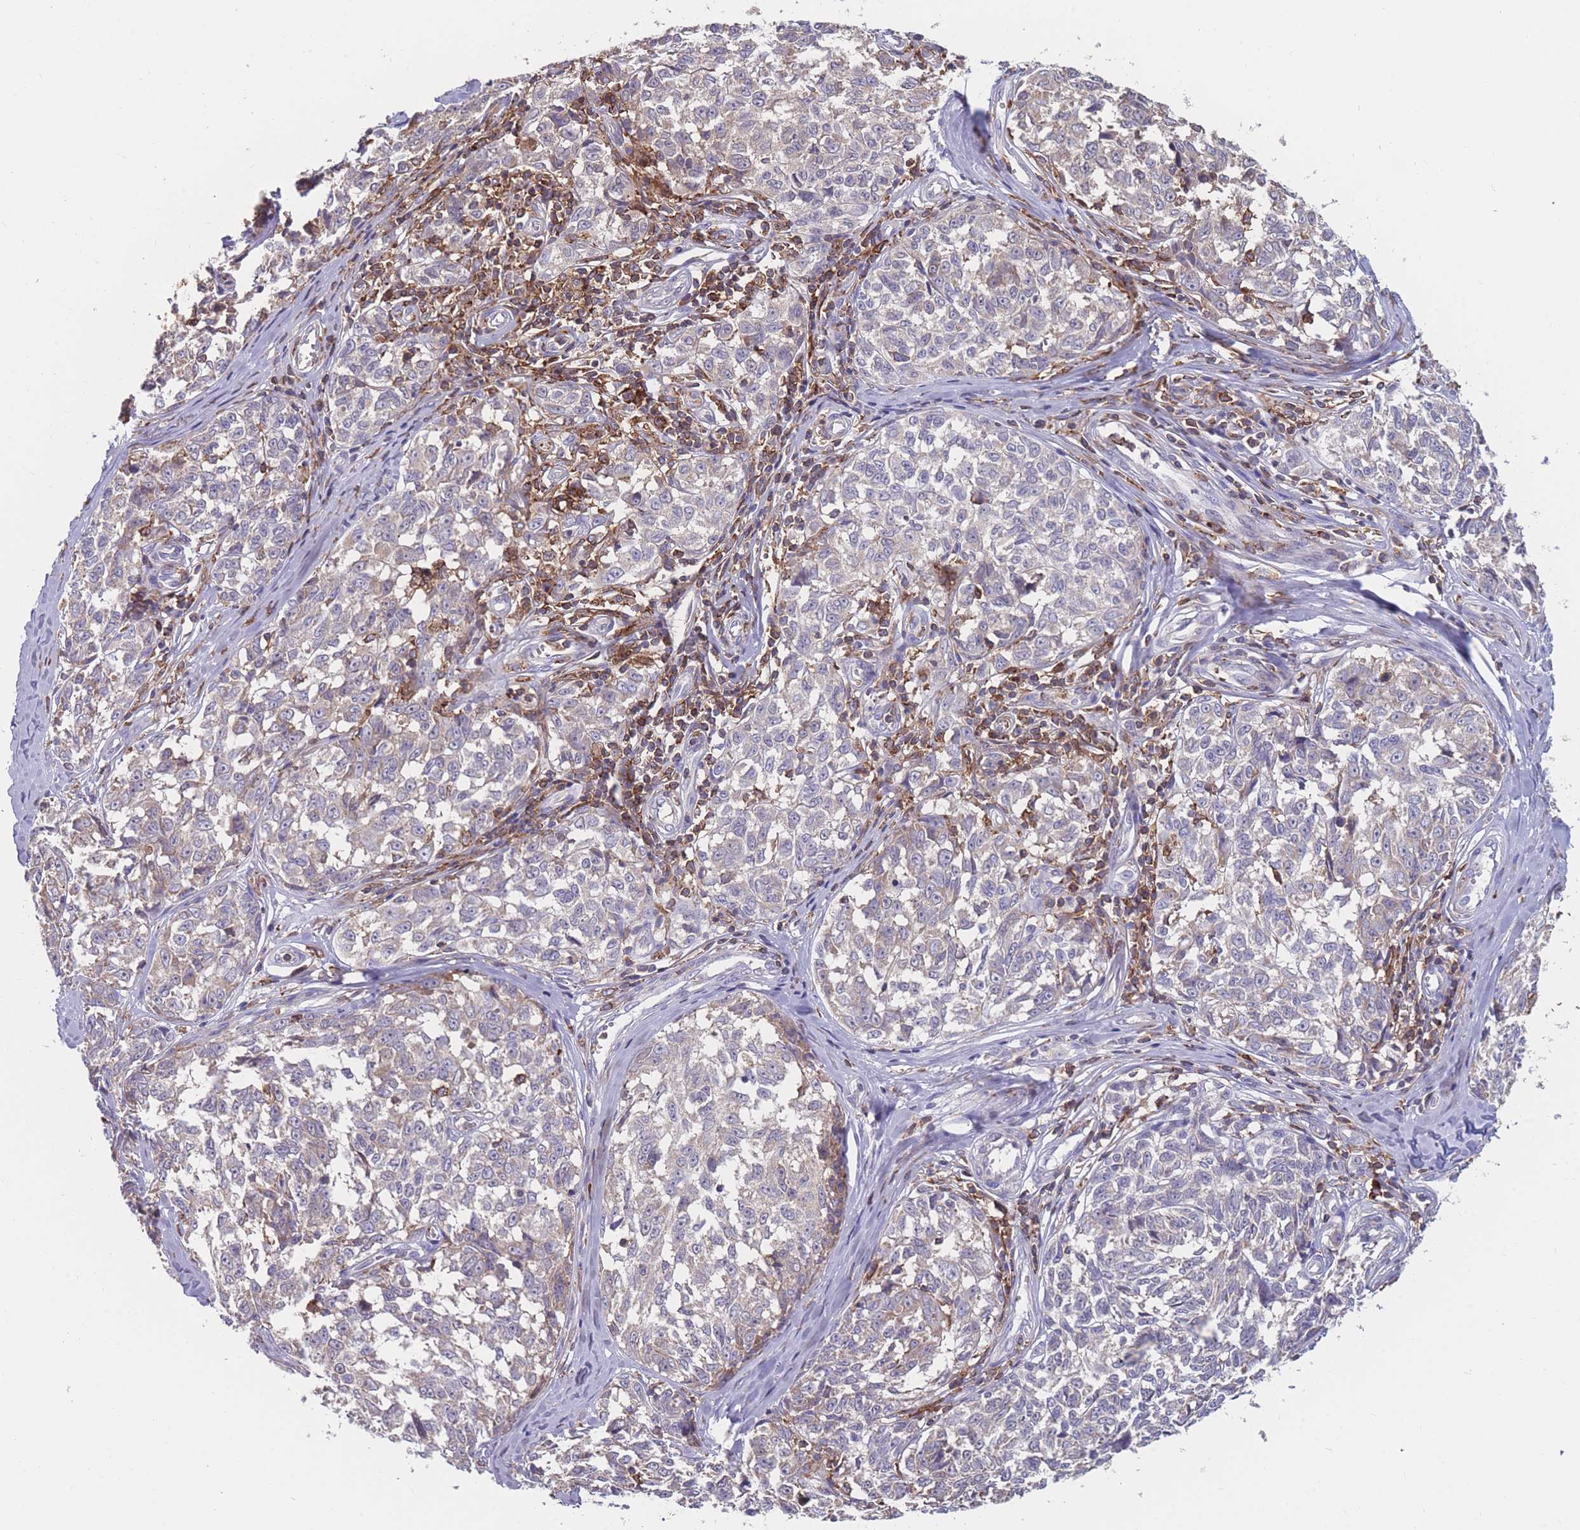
{"staining": {"intensity": "weak", "quantity": "<25%", "location": "cytoplasmic/membranous"}, "tissue": "melanoma", "cell_type": "Tumor cells", "image_type": "cancer", "snomed": [{"axis": "morphology", "description": "Normal tissue, NOS"}, {"axis": "morphology", "description": "Malignant melanoma, NOS"}, {"axis": "topography", "description": "Skin"}], "caption": "This micrograph is of melanoma stained with IHC to label a protein in brown with the nuclei are counter-stained blue. There is no expression in tumor cells. (Stains: DAB immunohistochemistry with hematoxylin counter stain, Microscopy: brightfield microscopy at high magnification).", "gene": "CD33", "patient": {"sex": "female", "age": 64}}